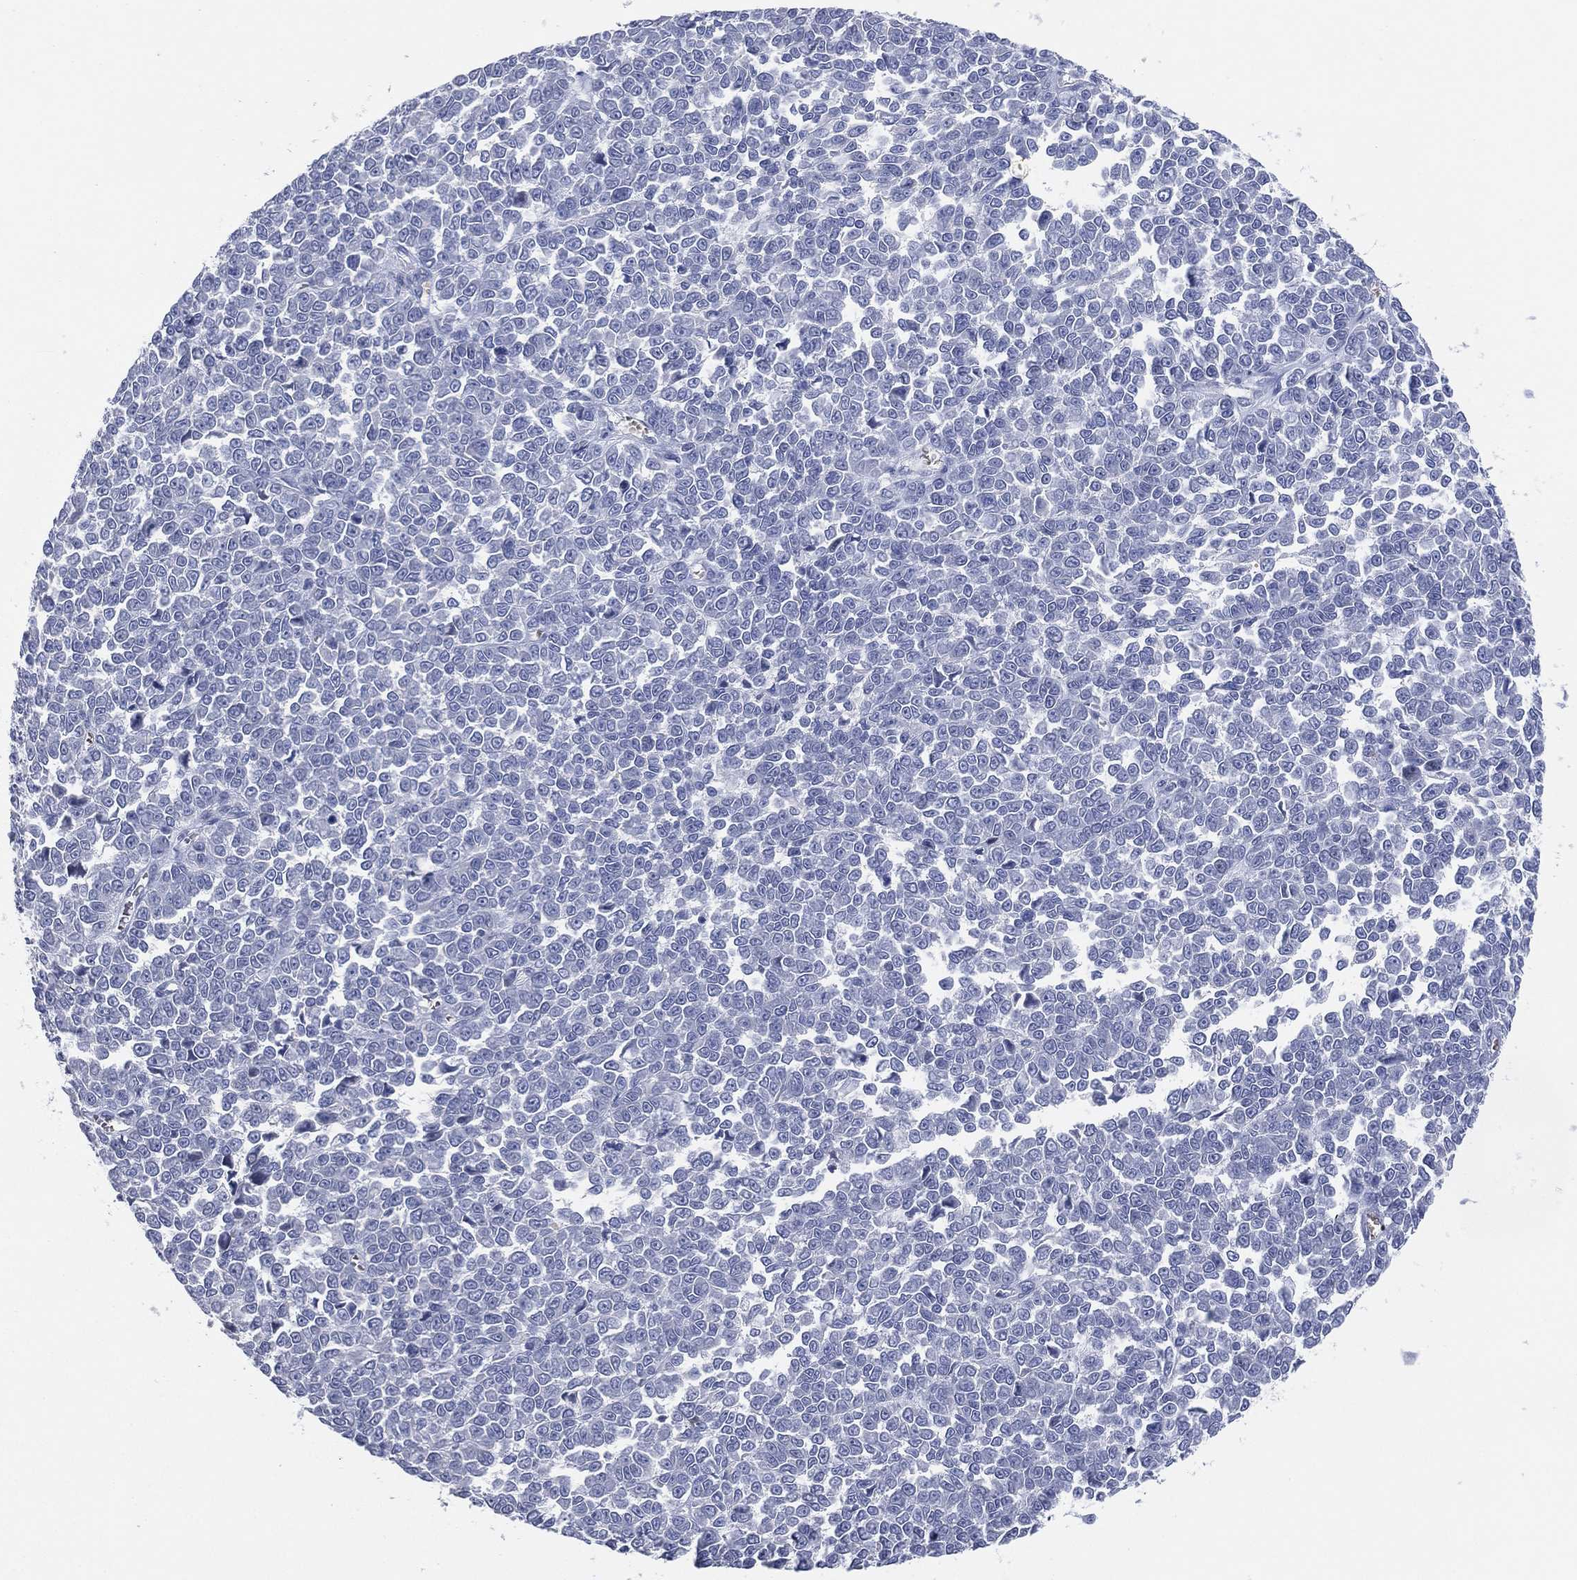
{"staining": {"intensity": "negative", "quantity": "none", "location": "none"}, "tissue": "melanoma", "cell_type": "Tumor cells", "image_type": "cancer", "snomed": [{"axis": "morphology", "description": "Malignant melanoma, NOS"}, {"axis": "topography", "description": "Skin"}], "caption": "Tumor cells show no significant protein staining in melanoma.", "gene": "CFTR", "patient": {"sex": "female", "age": 95}}